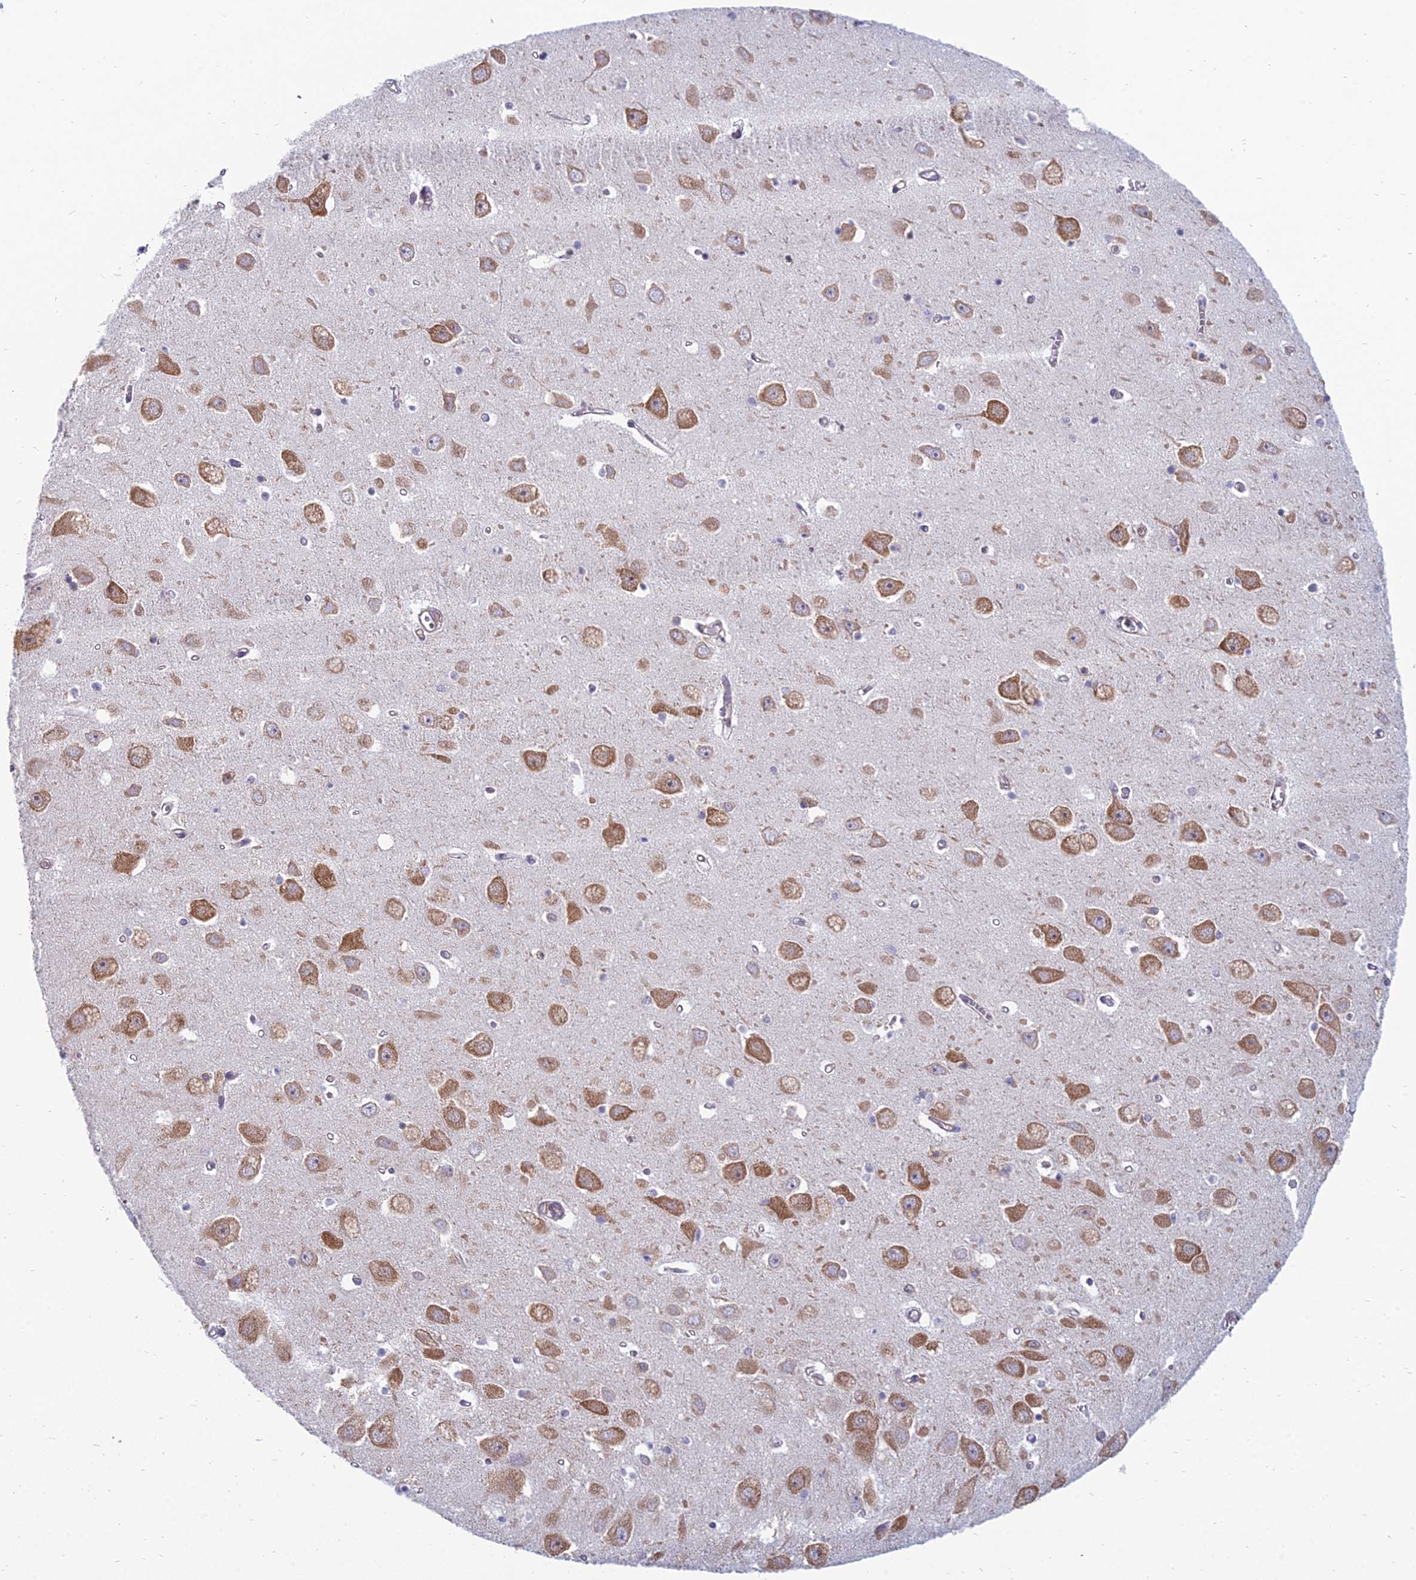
{"staining": {"intensity": "negative", "quantity": "none", "location": "none"}, "tissue": "hippocampus", "cell_type": "Glial cells", "image_type": "normal", "snomed": [{"axis": "morphology", "description": "Normal tissue, NOS"}, {"axis": "topography", "description": "Hippocampus"}], "caption": "This is an IHC micrograph of unremarkable human hippocampus. There is no staining in glial cells.", "gene": "TXLNA", "patient": {"sex": "female", "age": 64}}